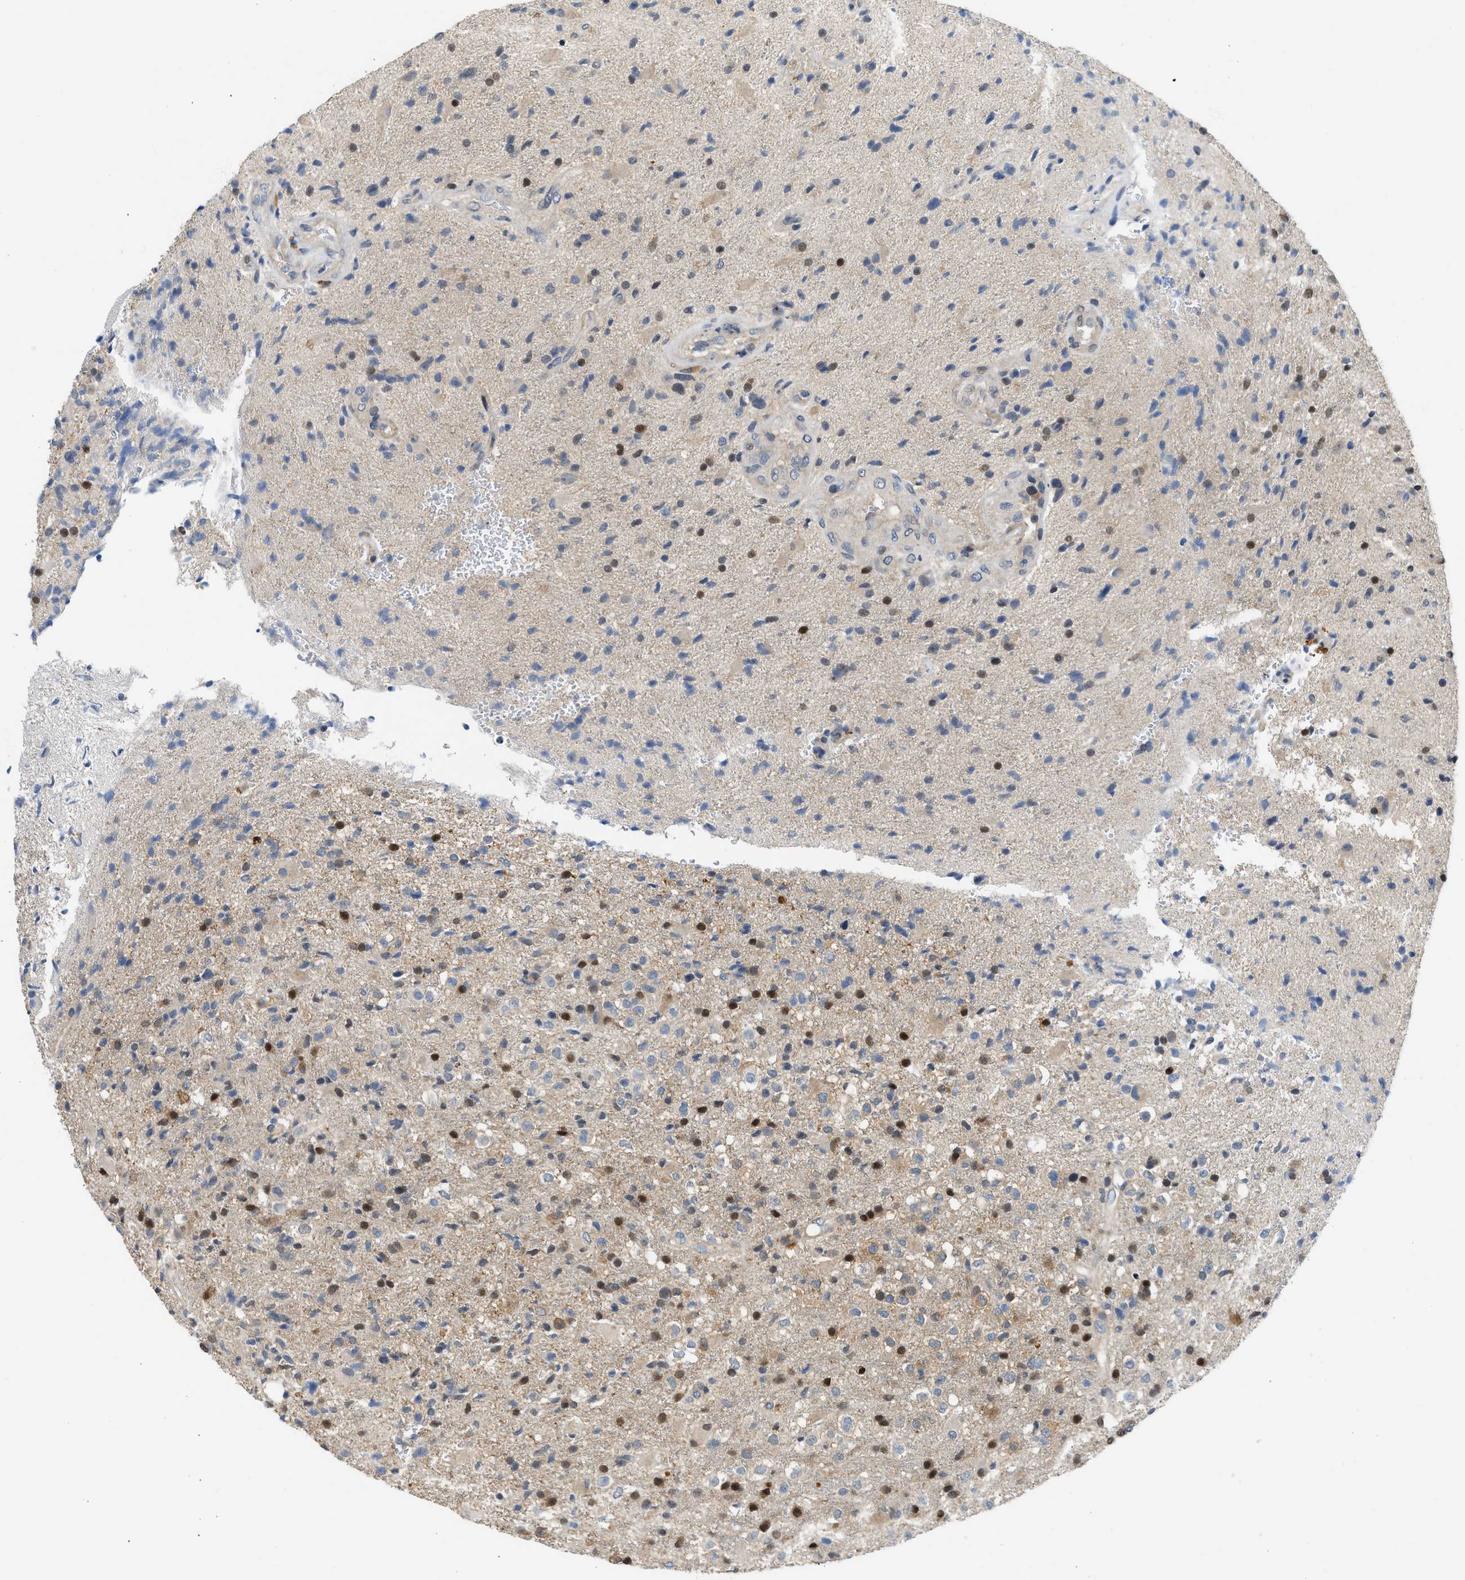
{"staining": {"intensity": "moderate", "quantity": "25%-75%", "location": "nuclear"}, "tissue": "glioma", "cell_type": "Tumor cells", "image_type": "cancer", "snomed": [{"axis": "morphology", "description": "Glioma, malignant, High grade"}, {"axis": "topography", "description": "Brain"}], "caption": "Moderate nuclear expression is appreciated in approximately 25%-75% of tumor cells in glioma. (IHC, brightfield microscopy, high magnification).", "gene": "OLIG3", "patient": {"sex": "male", "age": 72}}